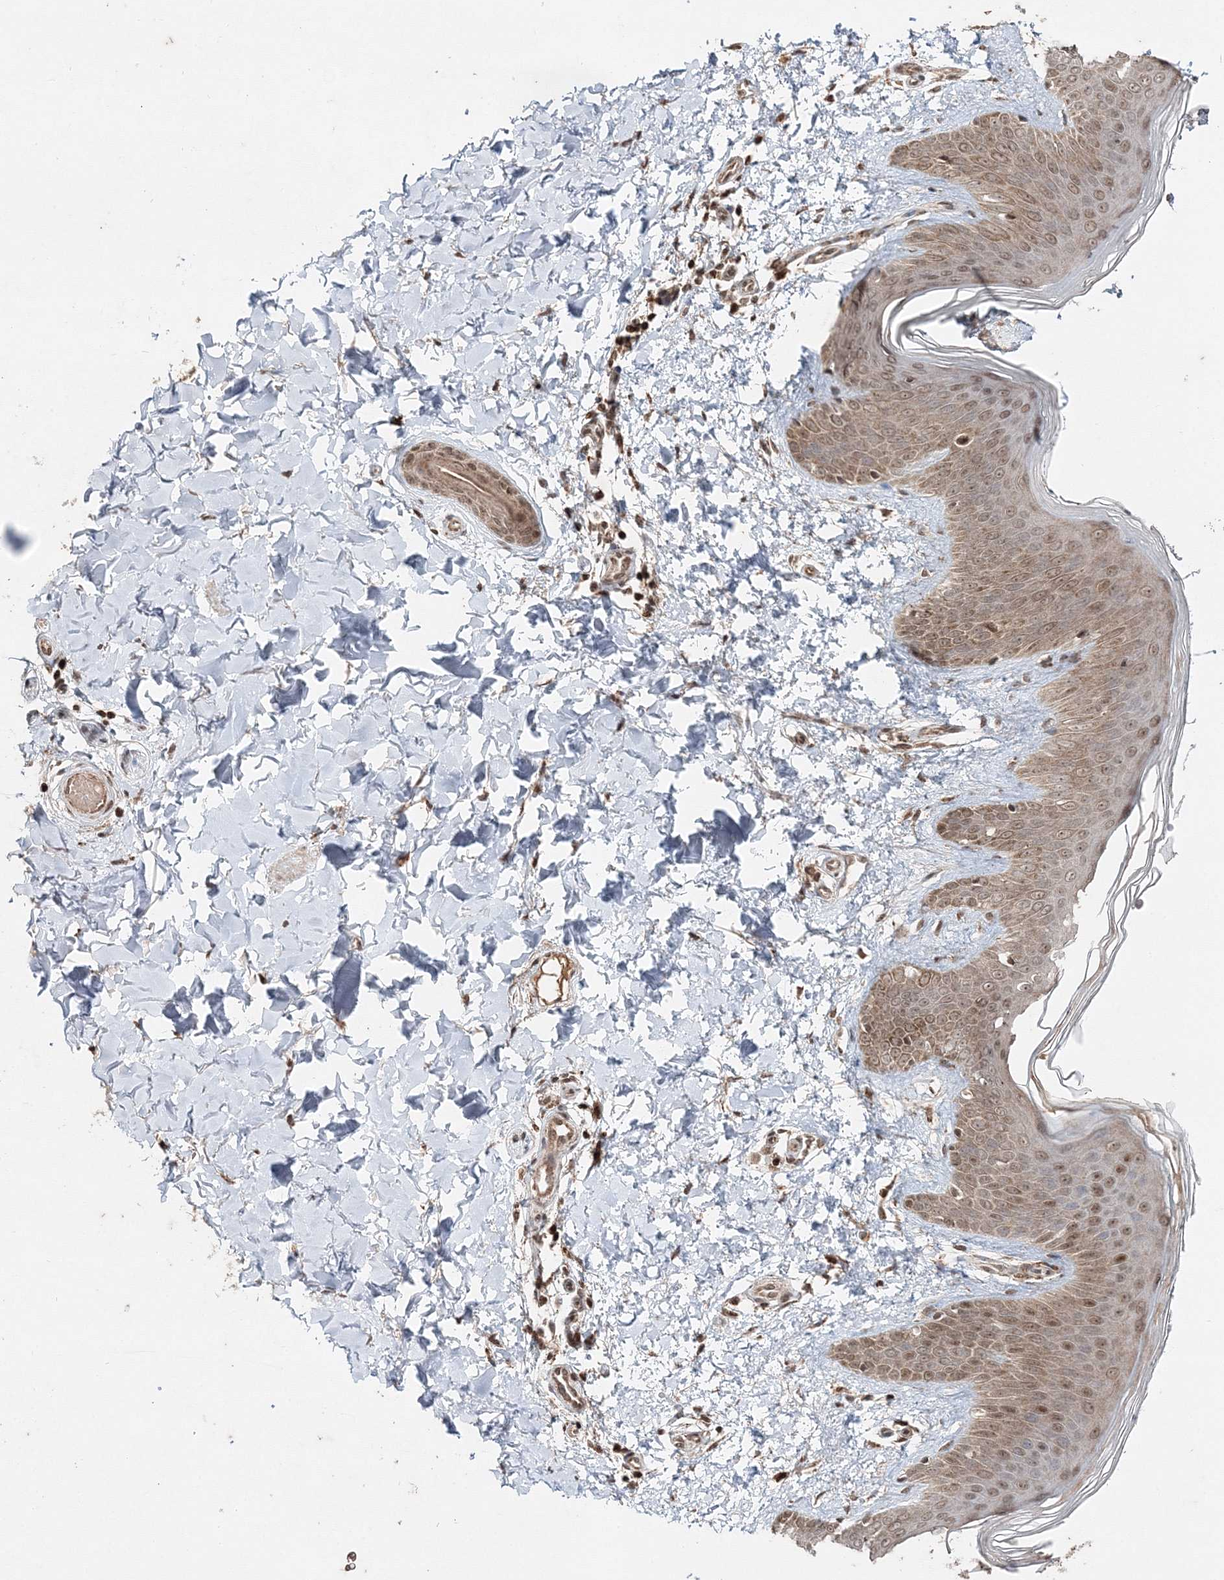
{"staining": {"intensity": "strong", "quantity": ">75%", "location": "cytoplasmic/membranous,nuclear"}, "tissue": "skin", "cell_type": "Fibroblasts", "image_type": "normal", "snomed": [{"axis": "morphology", "description": "Normal tissue, NOS"}, {"axis": "topography", "description": "Skin"}], "caption": "Skin stained with immunohistochemistry demonstrates strong cytoplasmic/membranous,nuclear staining in about >75% of fibroblasts. (IHC, brightfield microscopy, high magnification).", "gene": "CARM1", "patient": {"sex": "male", "age": 36}}